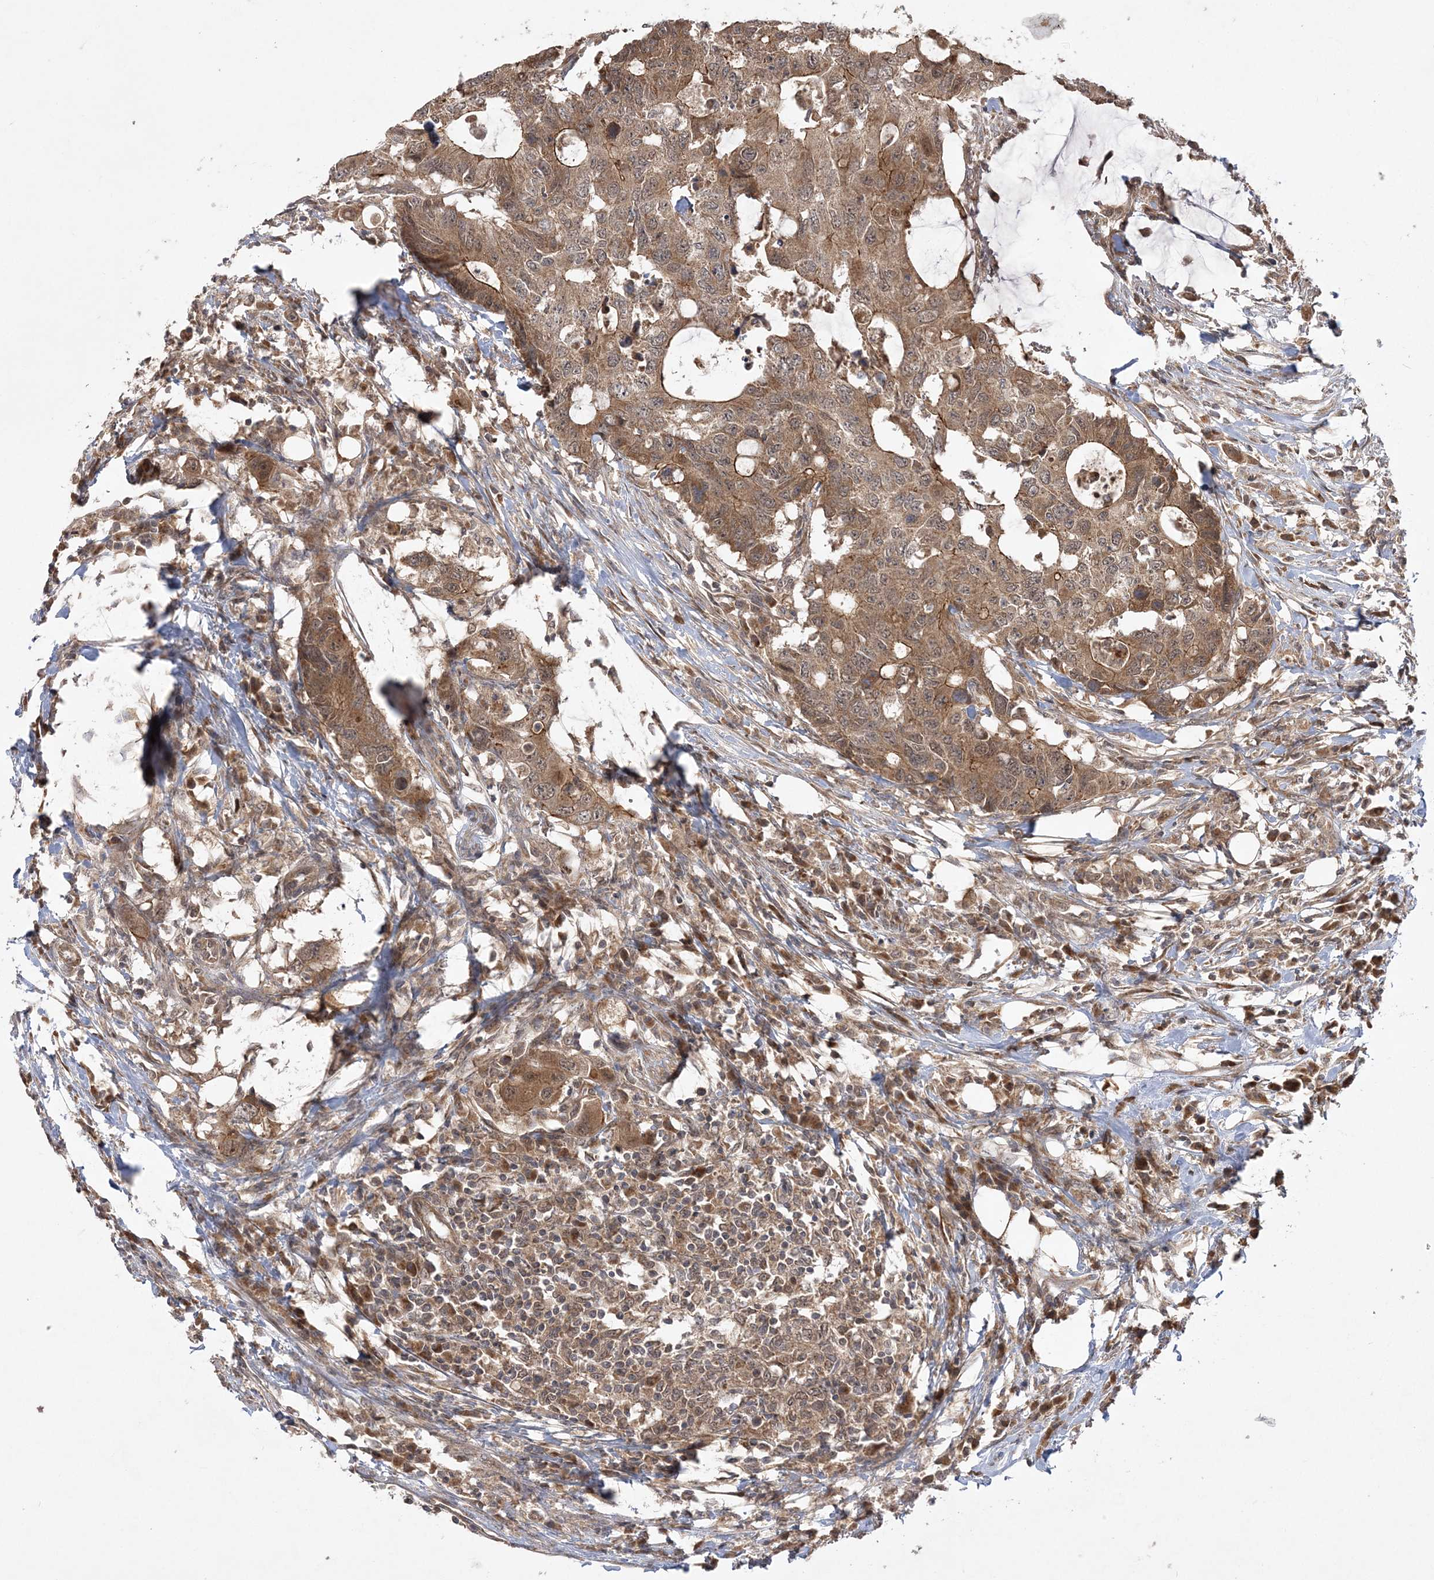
{"staining": {"intensity": "moderate", "quantity": ">75%", "location": "cytoplasmic/membranous"}, "tissue": "colorectal cancer", "cell_type": "Tumor cells", "image_type": "cancer", "snomed": [{"axis": "morphology", "description": "Adenocarcinoma, NOS"}, {"axis": "topography", "description": "Colon"}], "caption": "This is a histology image of IHC staining of colorectal adenocarcinoma, which shows moderate expression in the cytoplasmic/membranous of tumor cells.", "gene": "MMADHC", "patient": {"sex": "male", "age": 71}}